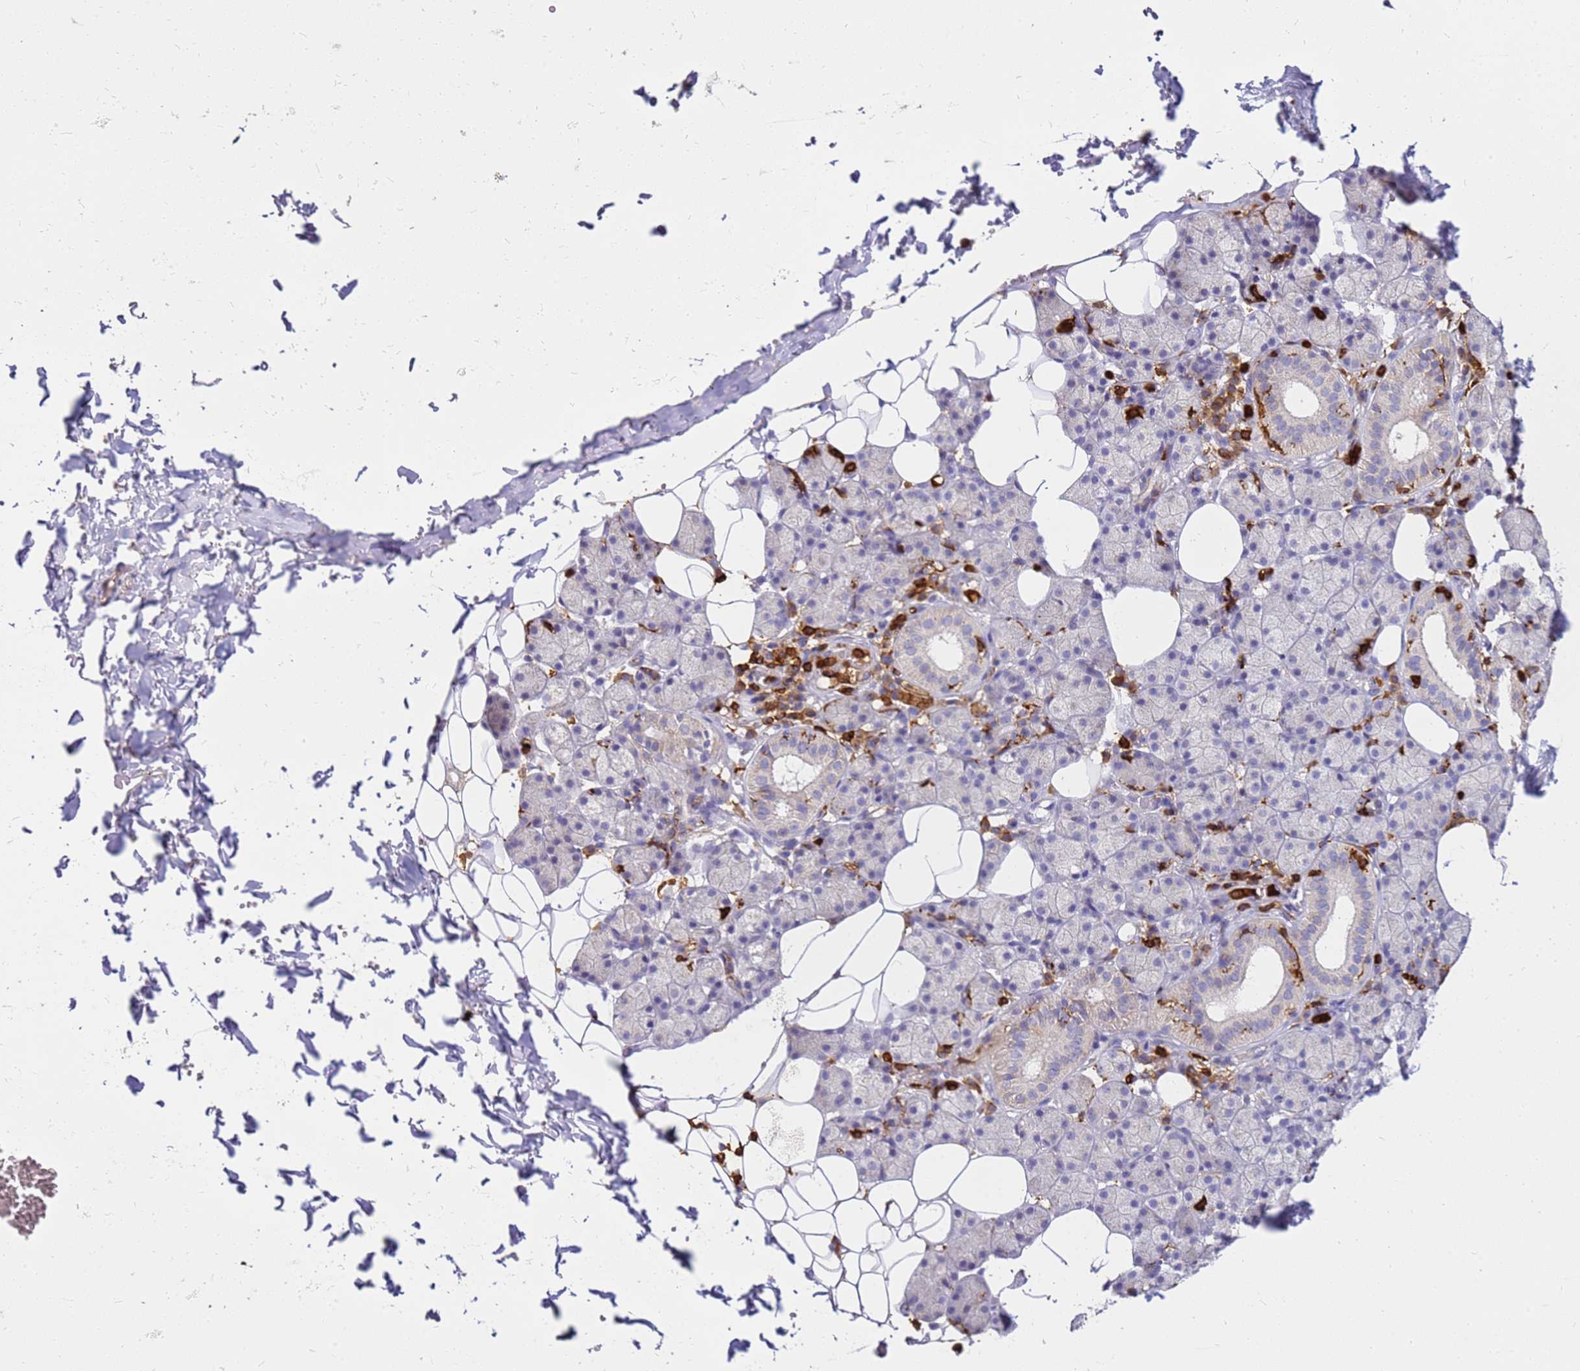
{"staining": {"intensity": "negative", "quantity": "none", "location": "none"}, "tissue": "salivary gland", "cell_type": "Glandular cells", "image_type": "normal", "snomed": [{"axis": "morphology", "description": "Normal tissue, NOS"}, {"axis": "topography", "description": "Salivary gland"}], "caption": "High power microscopy photomicrograph of an IHC micrograph of benign salivary gland, revealing no significant expression in glandular cells. The staining was performed using DAB (3,3'-diaminobenzidine) to visualize the protein expression in brown, while the nuclei were stained in blue with hematoxylin (Magnification: 20x).", "gene": "CORO1A", "patient": {"sex": "female", "age": 33}}